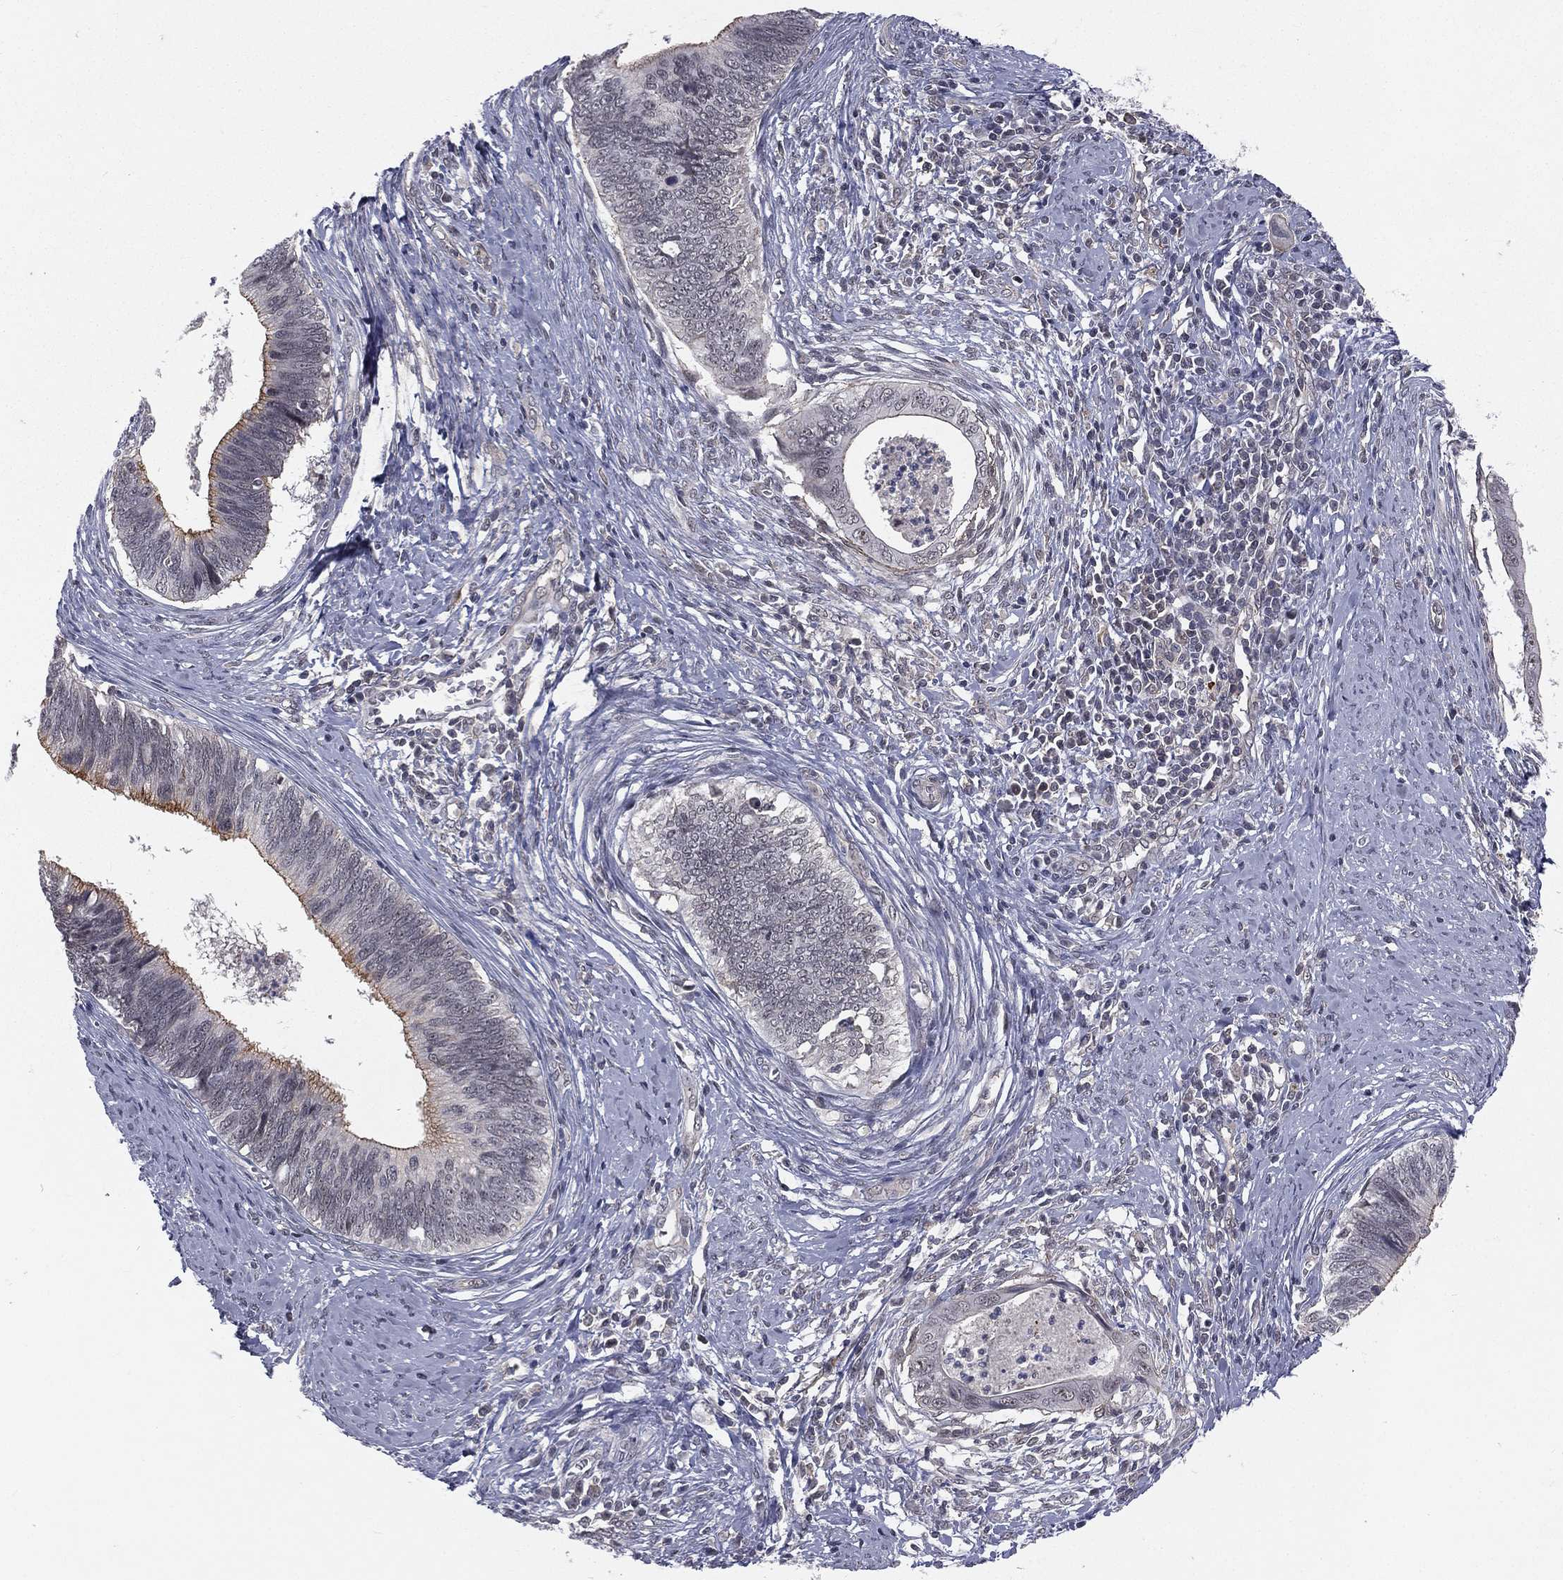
{"staining": {"intensity": "moderate", "quantity": "<25%", "location": "cytoplasmic/membranous"}, "tissue": "cervical cancer", "cell_type": "Tumor cells", "image_type": "cancer", "snomed": [{"axis": "morphology", "description": "Adenocarcinoma, NOS"}, {"axis": "topography", "description": "Cervix"}], "caption": "A low amount of moderate cytoplasmic/membranous staining is identified in about <25% of tumor cells in cervical cancer (adenocarcinoma) tissue.", "gene": "MORC2", "patient": {"sex": "female", "age": 42}}